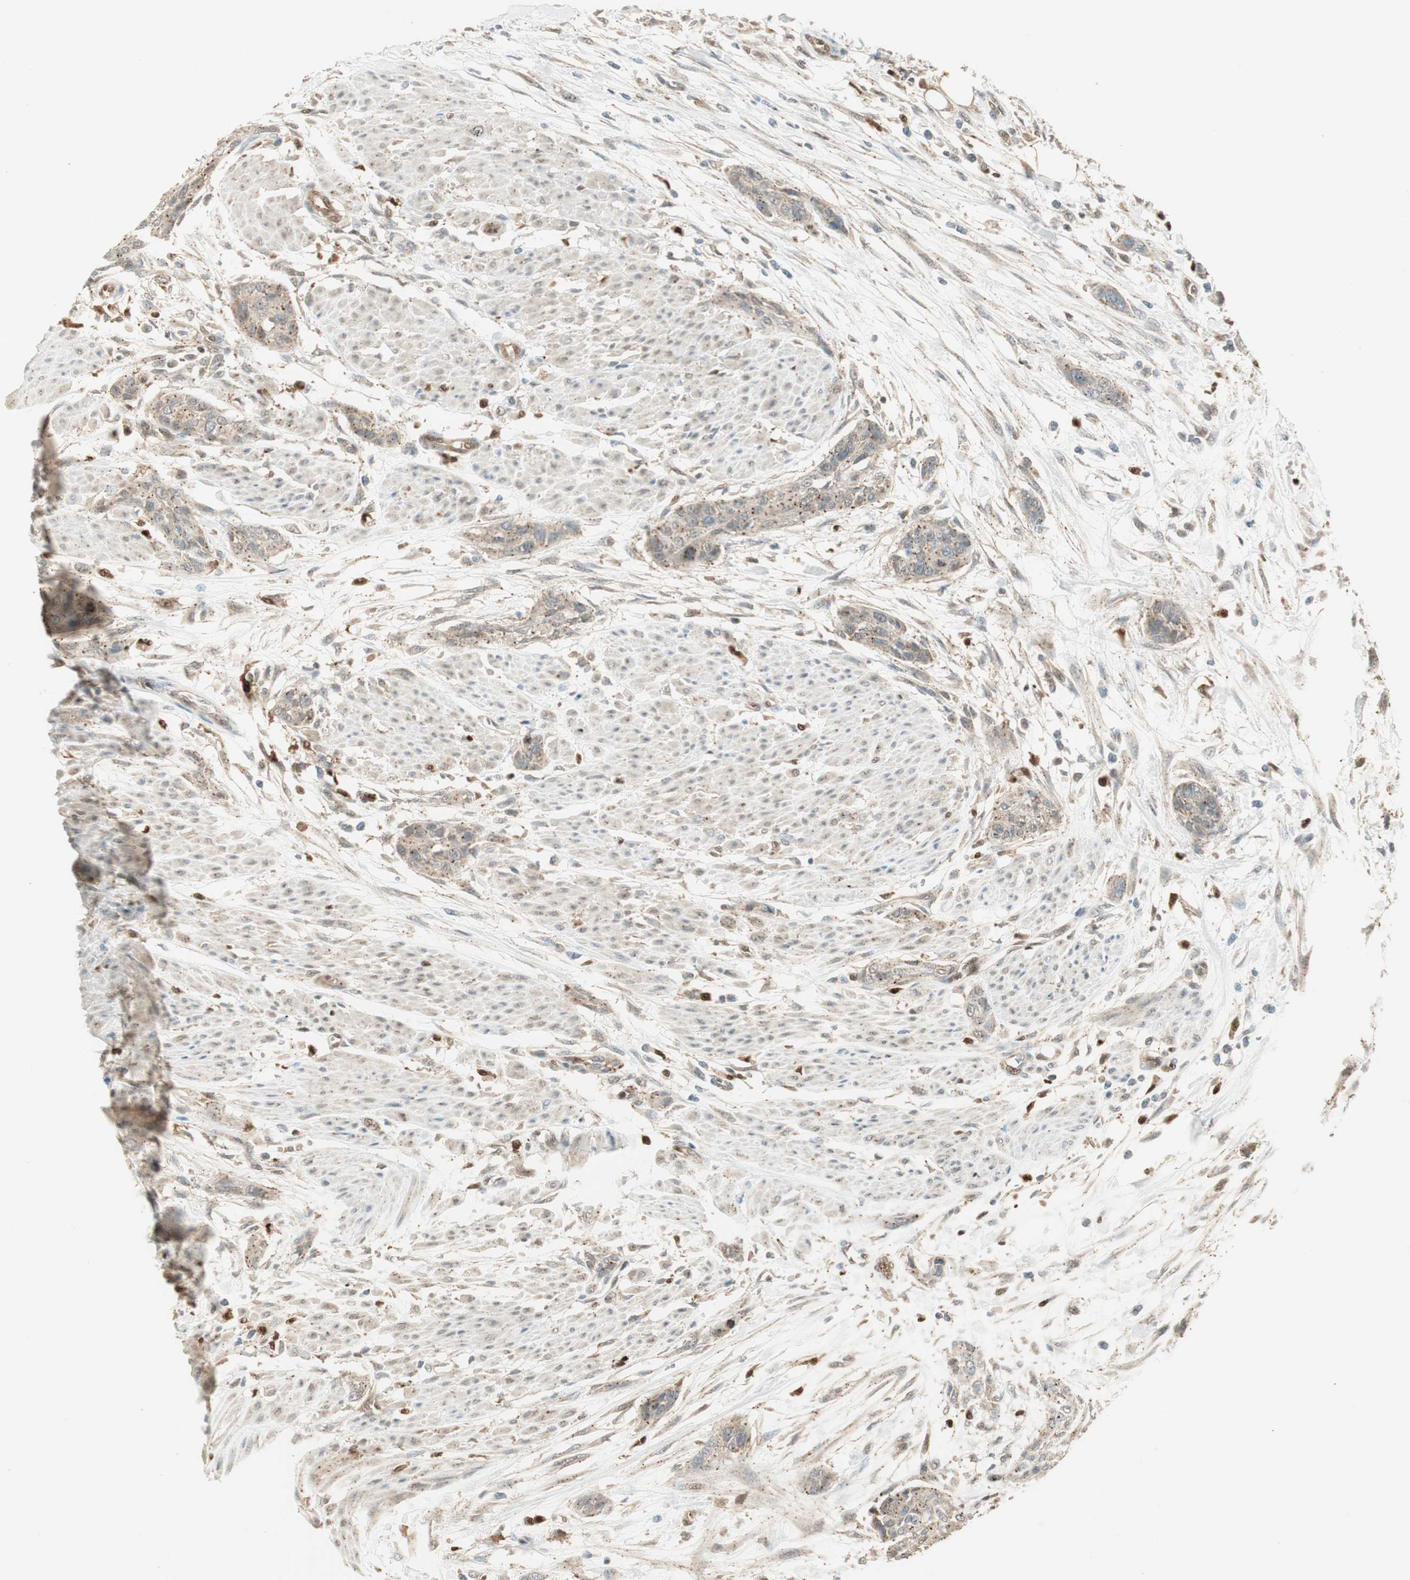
{"staining": {"intensity": "moderate", "quantity": "25%-75%", "location": "cytoplasmic/membranous"}, "tissue": "urothelial cancer", "cell_type": "Tumor cells", "image_type": "cancer", "snomed": [{"axis": "morphology", "description": "Urothelial carcinoma, High grade"}, {"axis": "topography", "description": "Urinary bladder"}], "caption": "Protein staining shows moderate cytoplasmic/membranous positivity in about 25%-75% of tumor cells in high-grade urothelial carcinoma.", "gene": "LTA4H", "patient": {"sex": "male", "age": 35}}